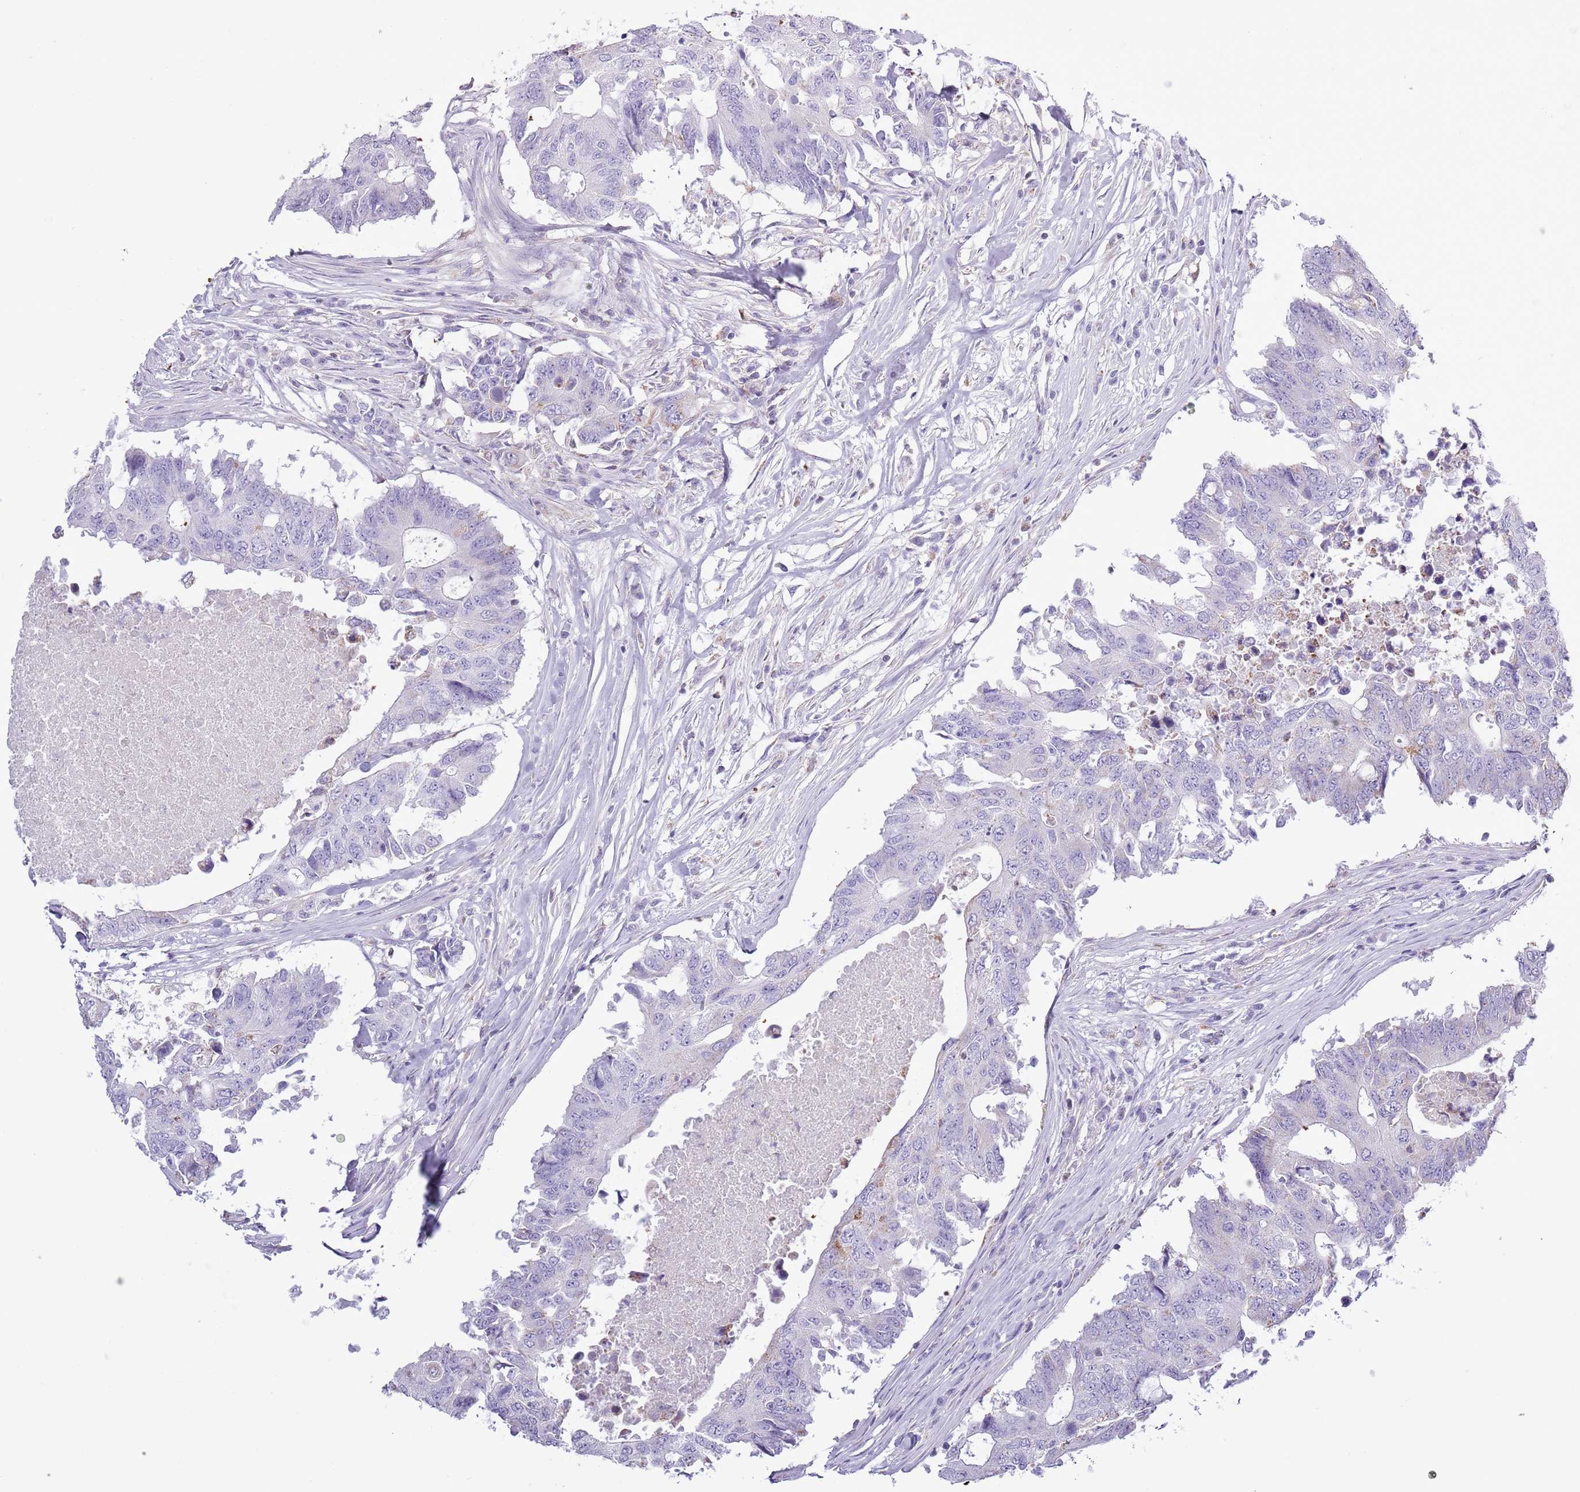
{"staining": {"intensity": "negative", "quantity": "none", "location": "none"}, "tissue": "colorectal cancer", "cell_type": "Tumor cells", "image_type": "cancer", "snomed": [{"axis": "morphology", "description": "Adenocarcinoma, NOS"}, {"axis": "topography", "description": "Colon"}], "caption": "High magnification brightfield microscopy of adenocarcinoma (colorectal) stained with DAB (3,3'-diaminobenzidine) (brown) and counterstained with hematoxylin (blue): tumor cells show no significant expression.", "gene": "SLC23A1", "patient": {"sex": "male", "age": 71}}